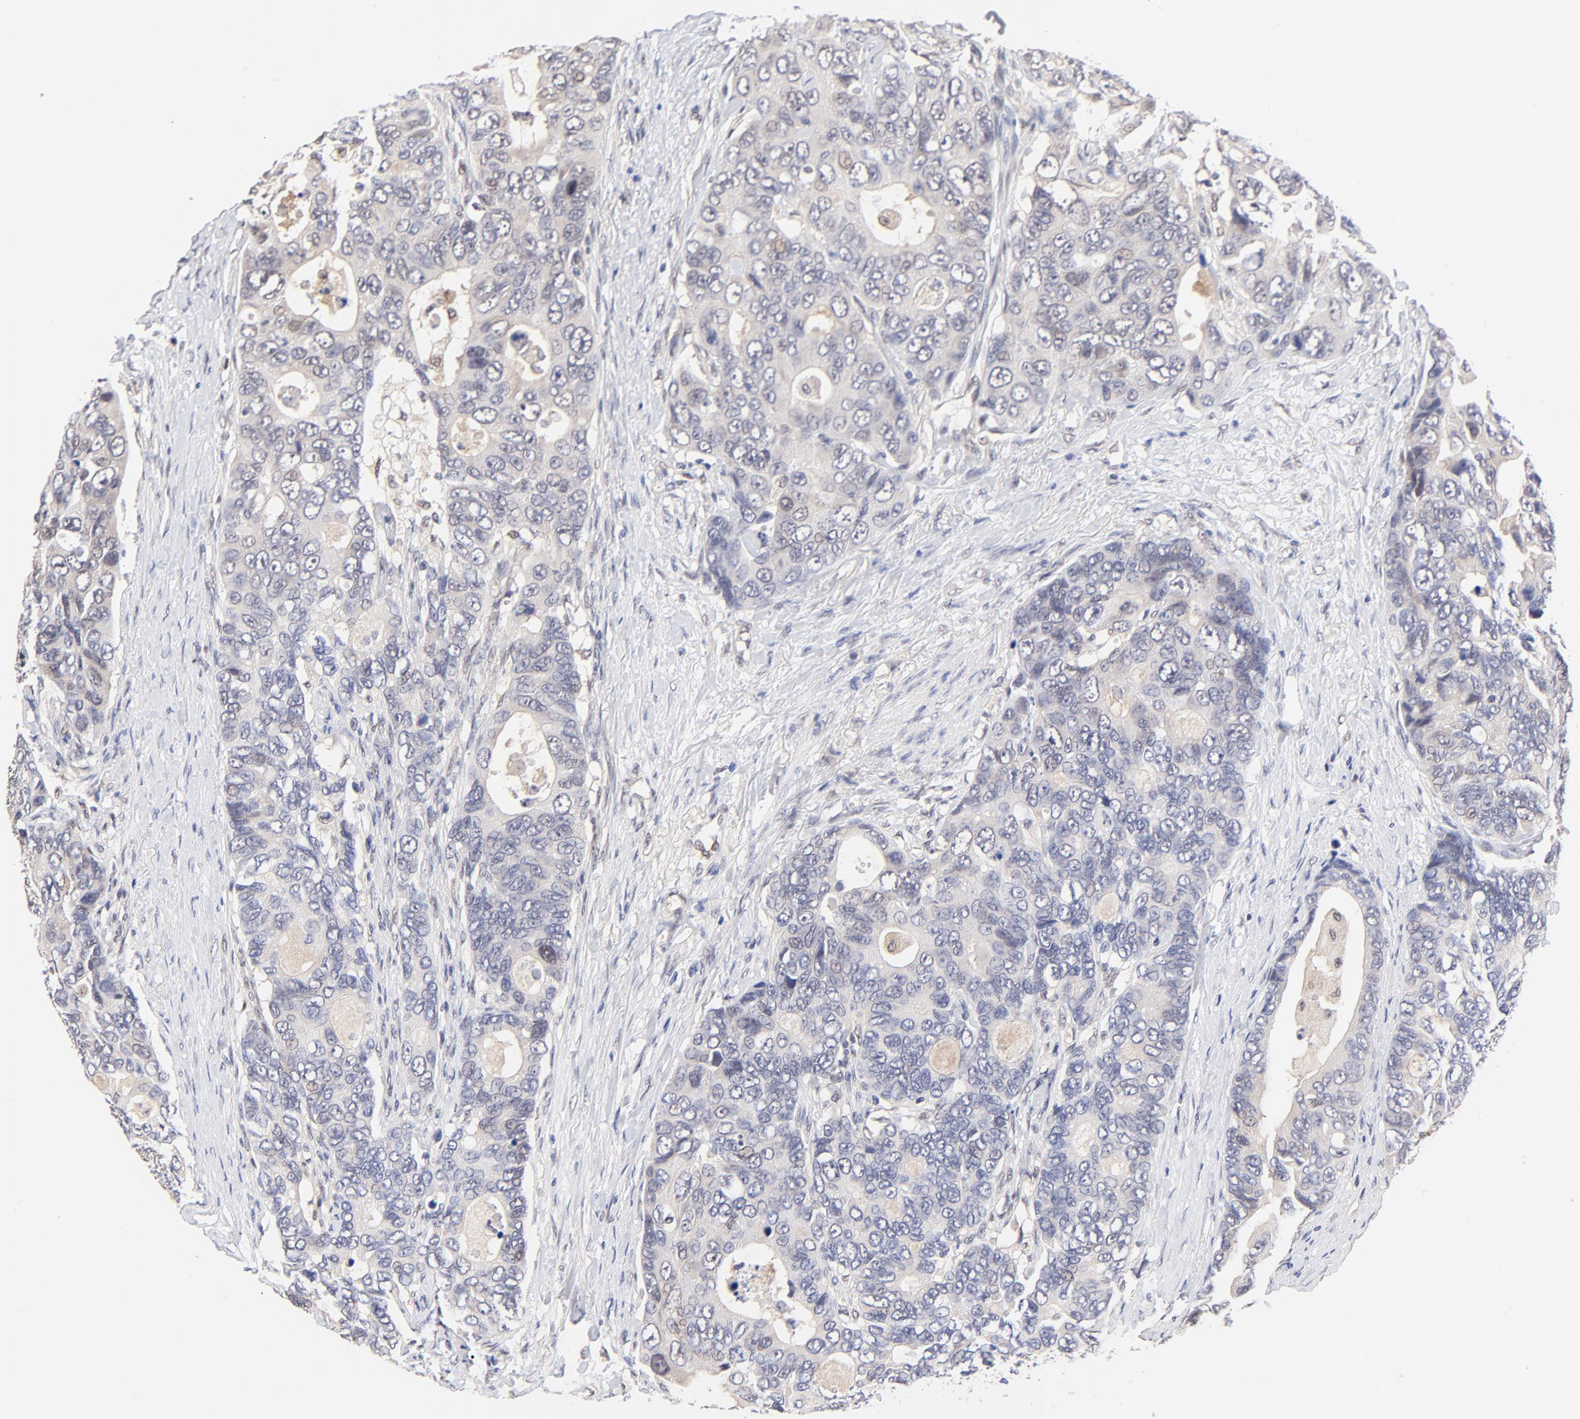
{"staining": {"intensity": "negative", "quantity": "none", "location": "none"}, "tissue": "colorectal cancer", "cell_type": "Tumor cells", "image_type": "cancer", "snomed": [{"axis": "morphology", "description": "Adenocarcinoma, NOS"}, {"axis": "topography", "description": "Rectum"}], "caption": "DAB (3,3'-diaminobenzidine) immunohistochemical staining of colorectal cancer exhibits no significant positivity in tumor cells.", "gene": "TXNL1", "patient": {"sex": "female", "age": 67}}